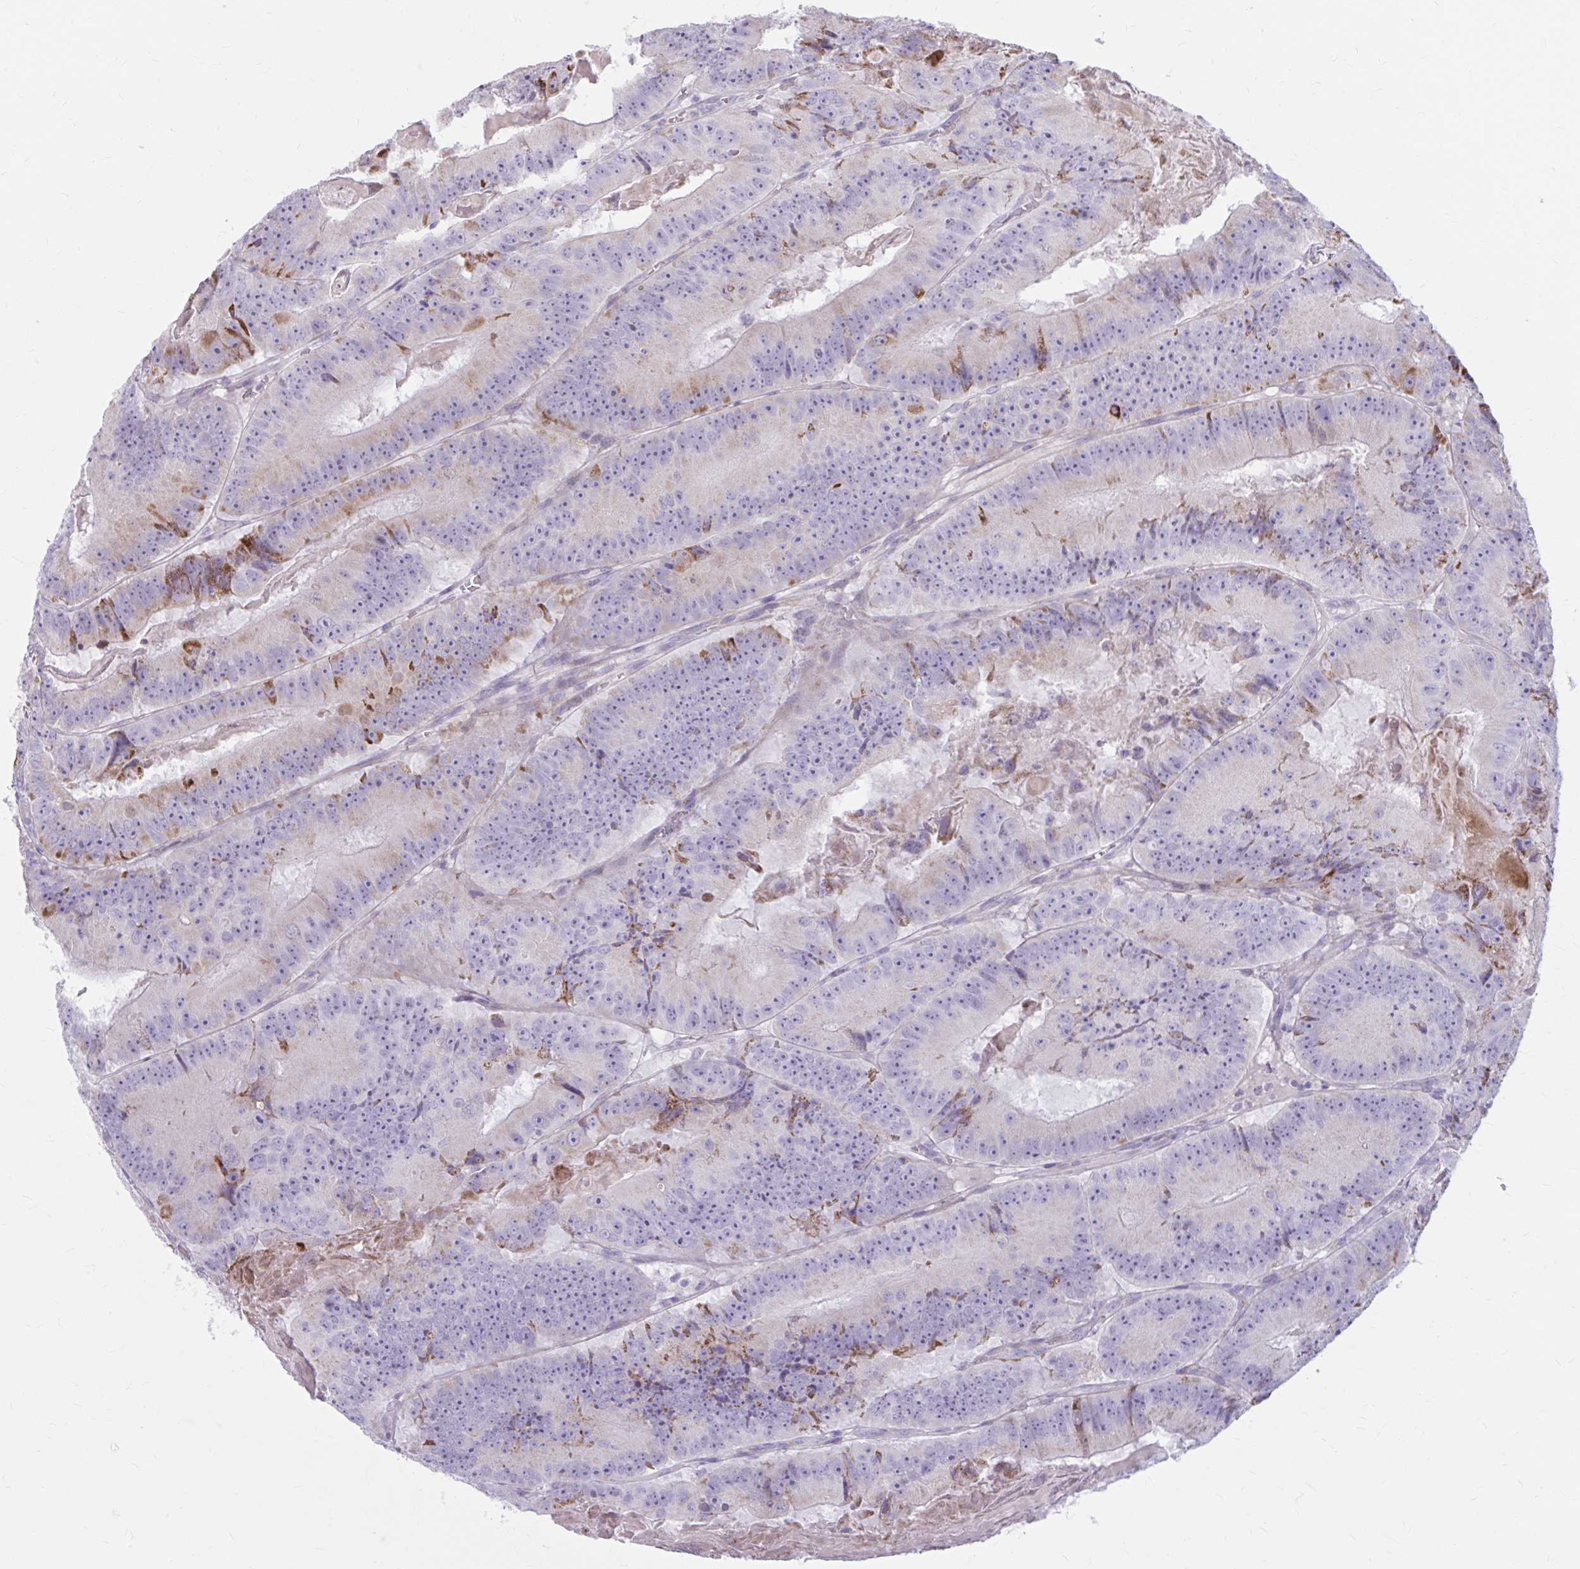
{"staining": {"intensity": "strong", "quantity": "<25%", "location": "cytoplasmic/membranous"}, "tissue": "colorectal cancer", "cell_type": "Tumor cells", "image_type": "cancer", "snomed": [{"axis": "morphology", "description": "Adenocarcinoma, NOS"}, {"axis": "topography", "description": "Colon"}], "caption": "Human colorectal adenocarcinoma stained for a protein (brown) demonstrates strong cytoplasmic/membranous positive expression in about <25% of tumor cells.", "gene": "MSMO1", "patient": {"sex": "female", "age": 86}}